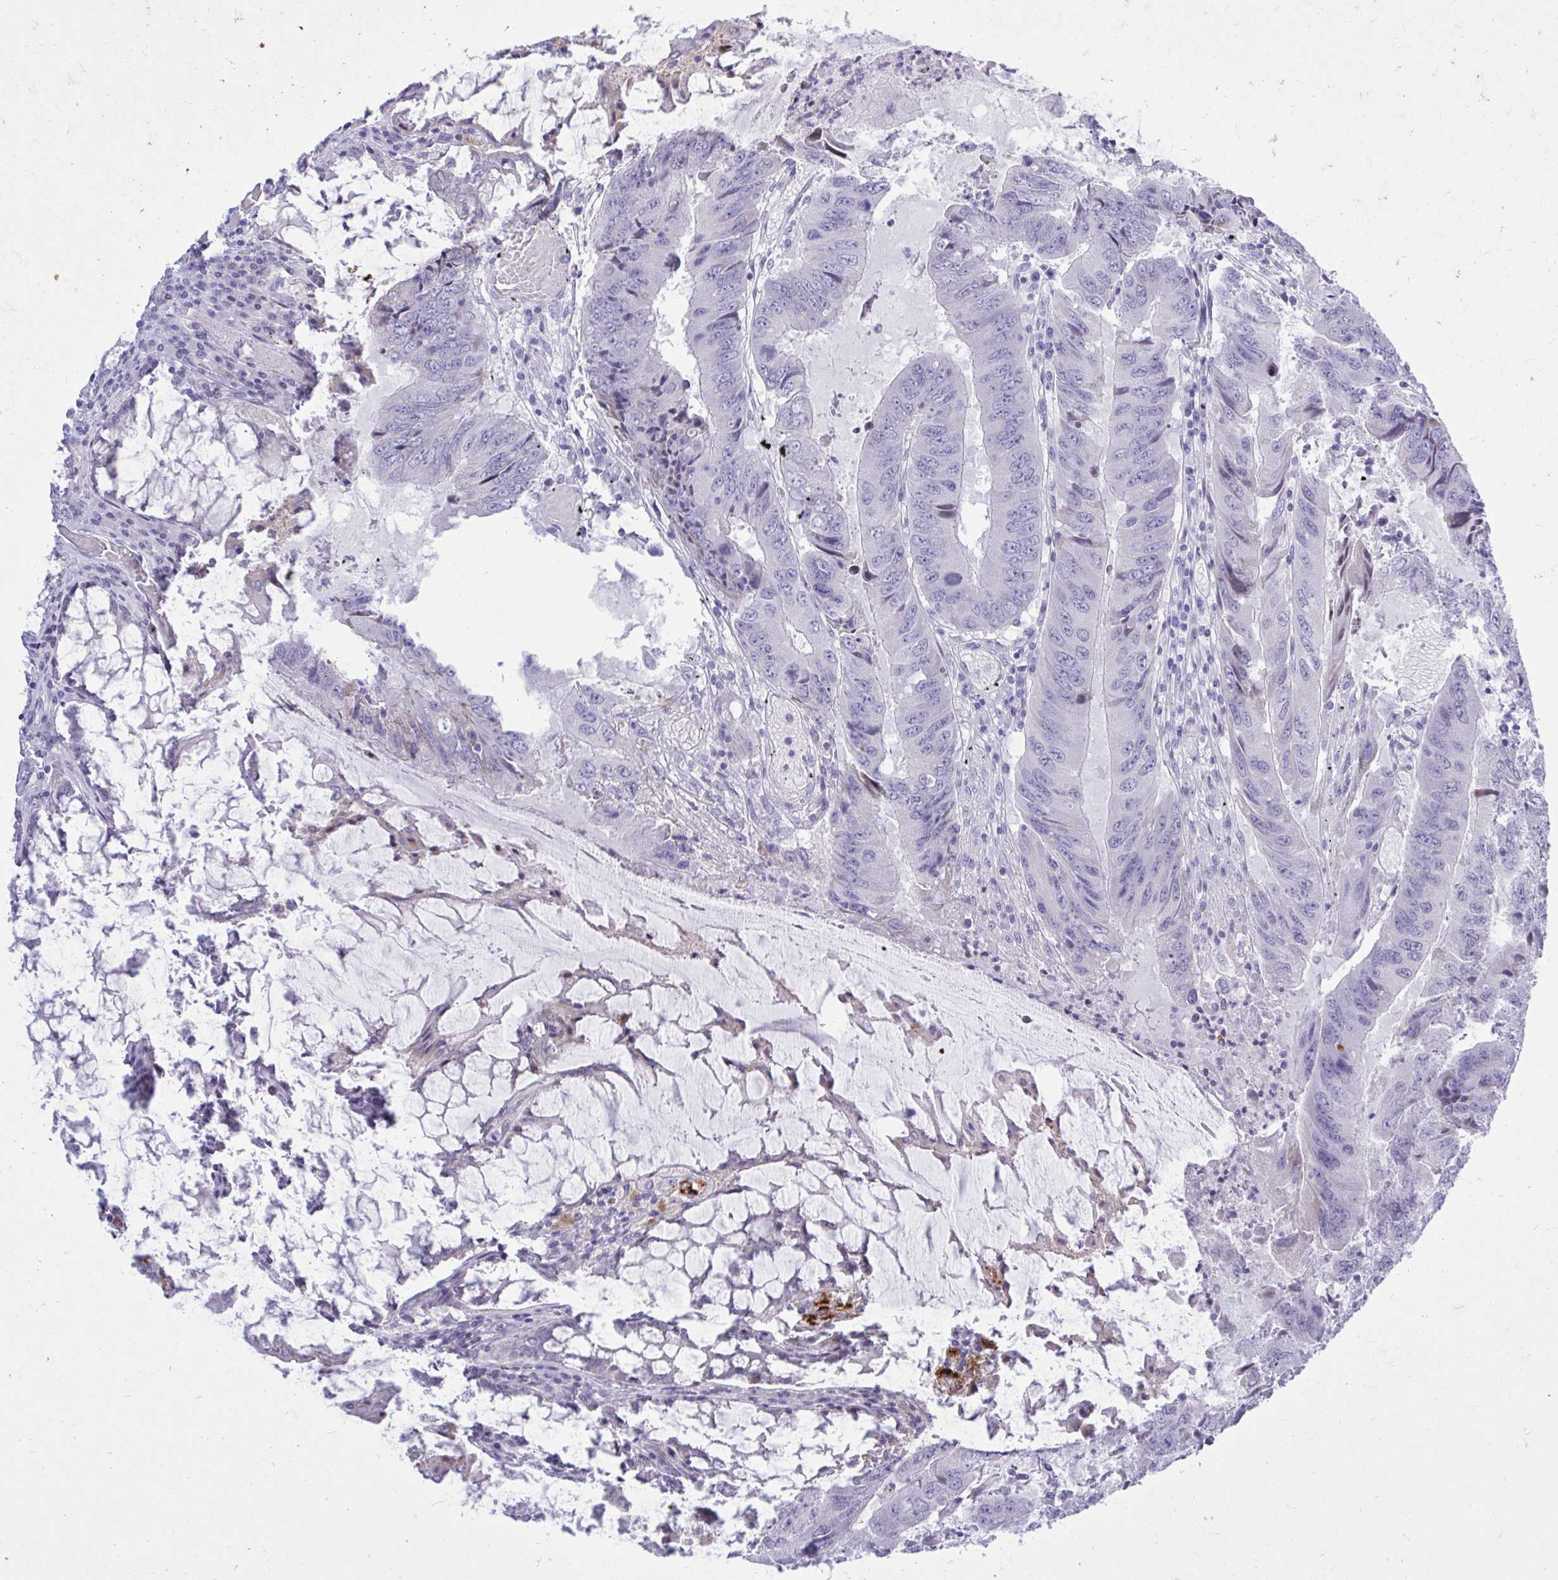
{"staining": {"intensity": "negative", "quantity": "none", "location": "none"}, "tissue": "colorectal cancer", "cell_type": "Tumor cells", "image_type": "cancer", "snomed": [{"axis": "morphology", "description": "Adenocarcinoma, NOS"}, {"axis": "topography", "description": "Colon"}], "caption": "This is an IHC micrograph of human colorectal cancer (adenocarcinoma). There is no positivity in tumor cells.", "gene": "GABRA1", "patient": {"sex": "male", "age": 53}}